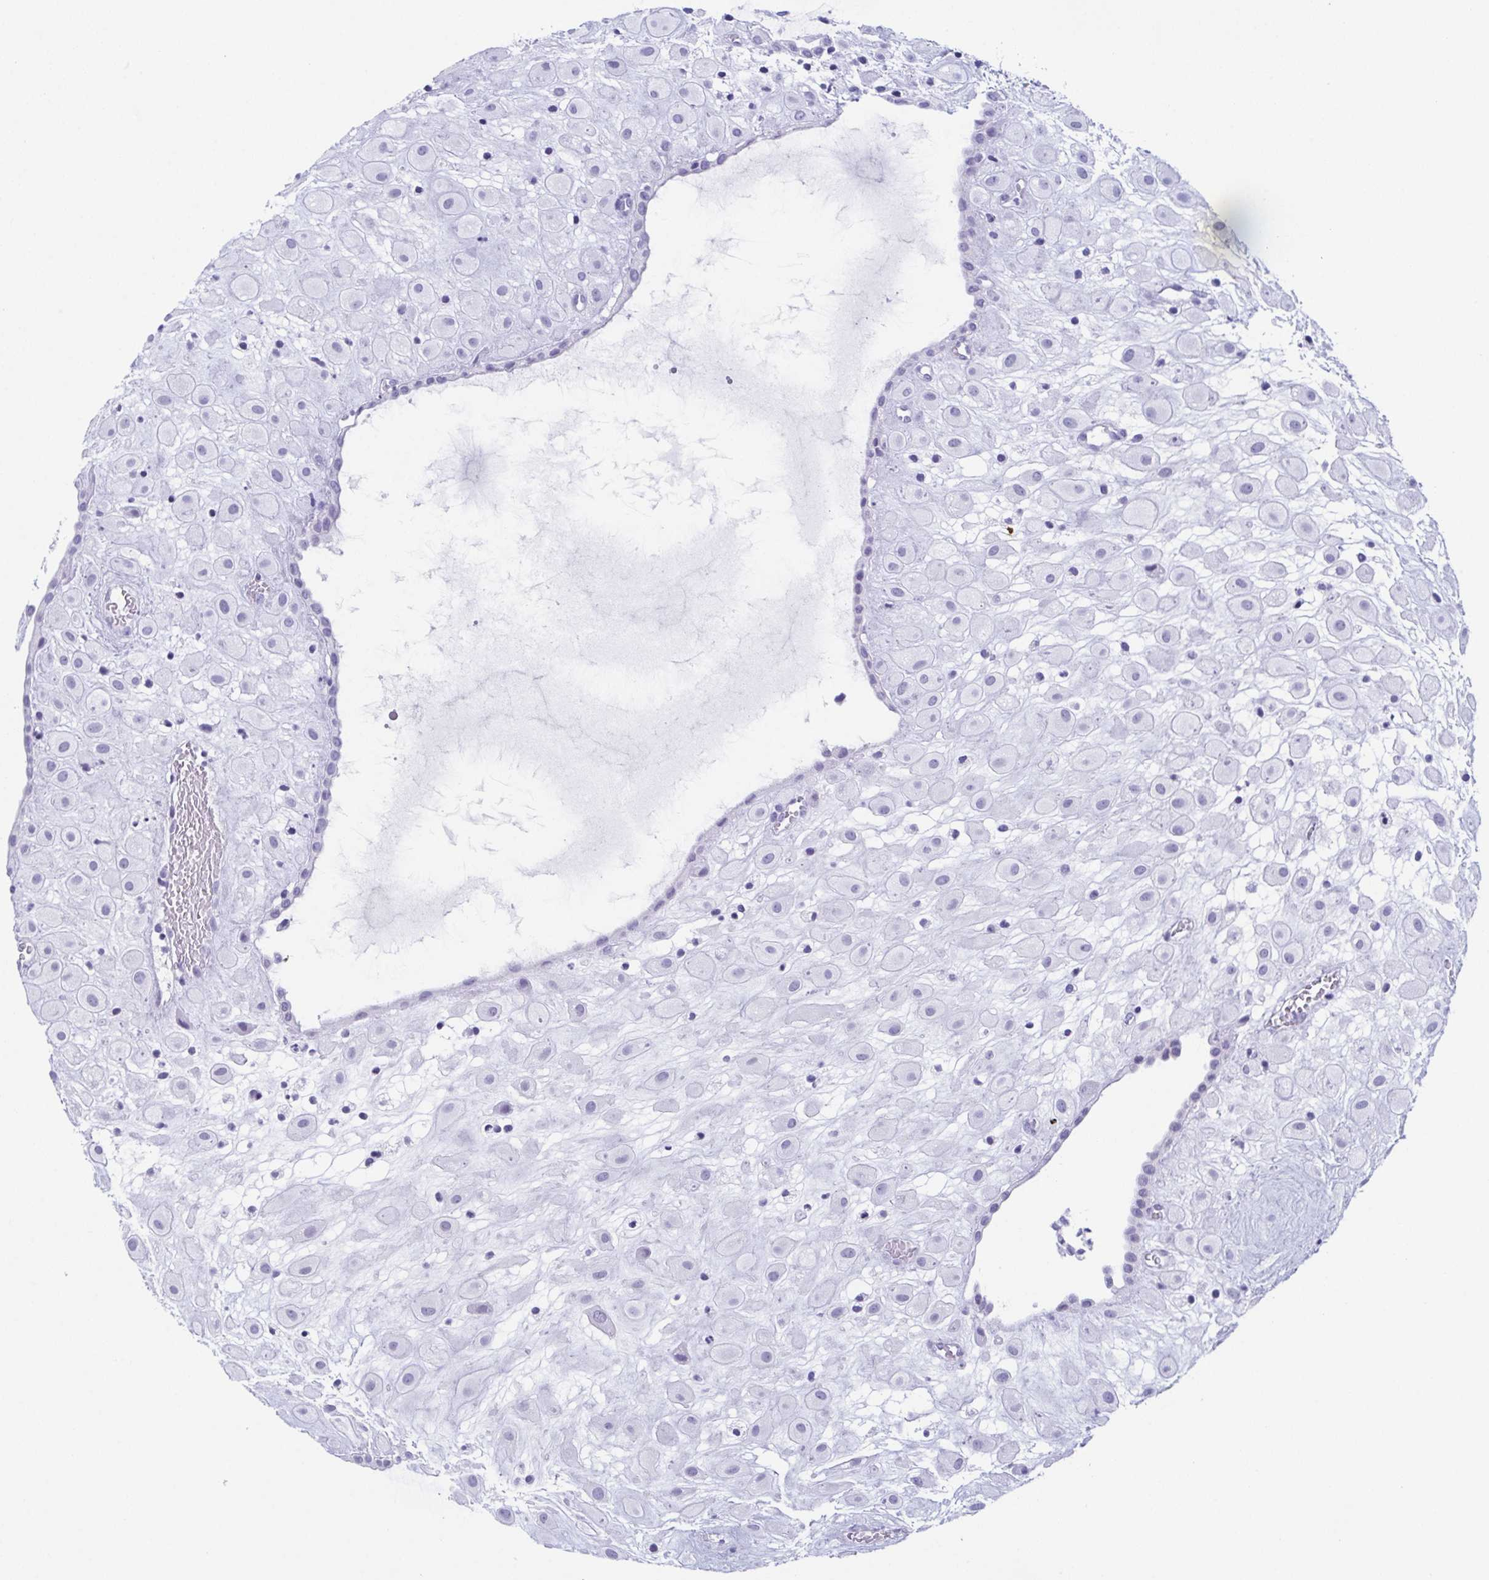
{"staining": {"intensity": "negative", "quantity": "none", "location": "none"}, "tissue": "placenta", "cell_type": "Decidual cells", "image_type": "normal", "snomed": [{"axis": "morphology", "description": "Normal tissue, NOS"}, {"axis": "topography", "description": "Placenta"}], "caption": "Immunohistochemistry of normal human placenta shows no staining in decidual cells. The staining was performed using DAB to visualize the protein expression in brown, while the nuclei were stained in blue with hematoxylin (Magnification: 20x).", "gene": "ZFP64", "patient": {"sex": "female", "age": 24}}